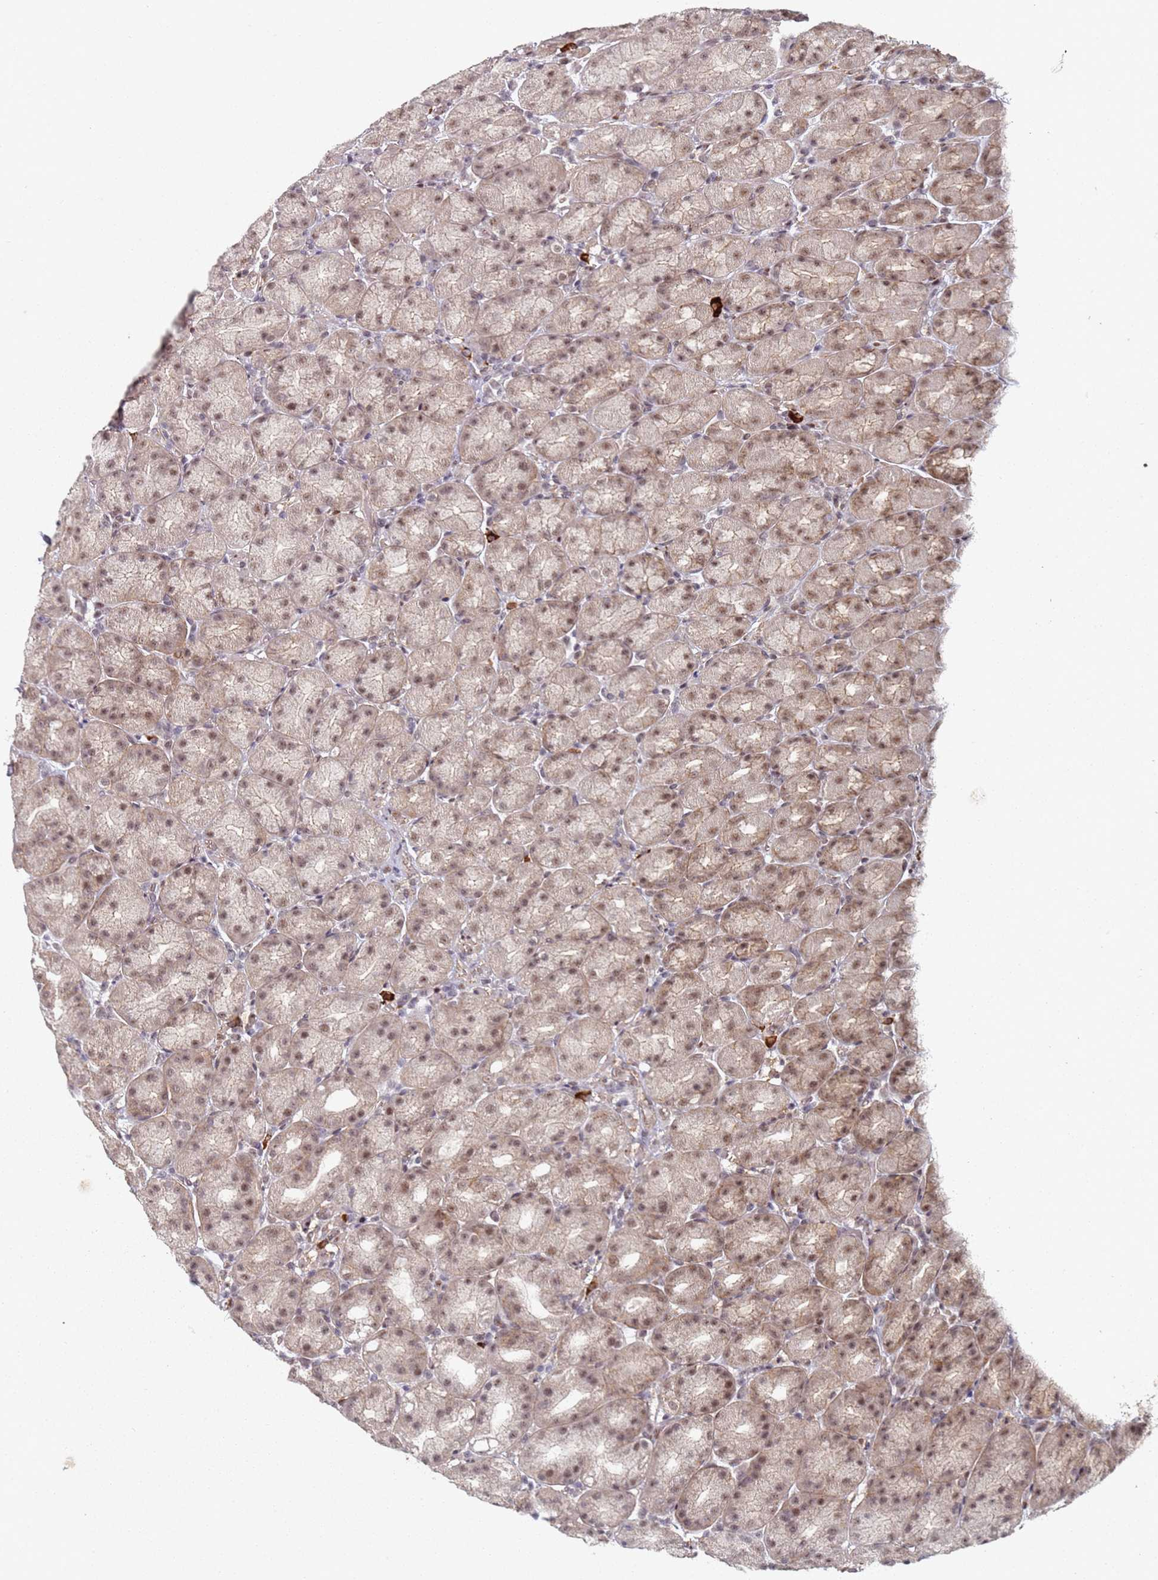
{"staining": {"intensity": "moderate", "quantity": ">75%", "location": "cytoplasmic/membranous,nuclear"}, "tissue": "stomach", "cell_type": "Glandular cells", "image_type": "normal", "snomed": [{"axis": "morphology", "description": "Normal tissue, NOS"}, {"axis": "topography", "description": "Stomach, upper"}, {"axis": "topography", "description": "Stomach"}], "caption": "Unremarkable stomach was stained to show a protein in brown. There is medium levels of moderate cytoplasmic/membranous,nuclear positivity in approximately >75% of glandular cells.", "gene": "ATF6B", "patient": {"sex": "male", "age": 68}}